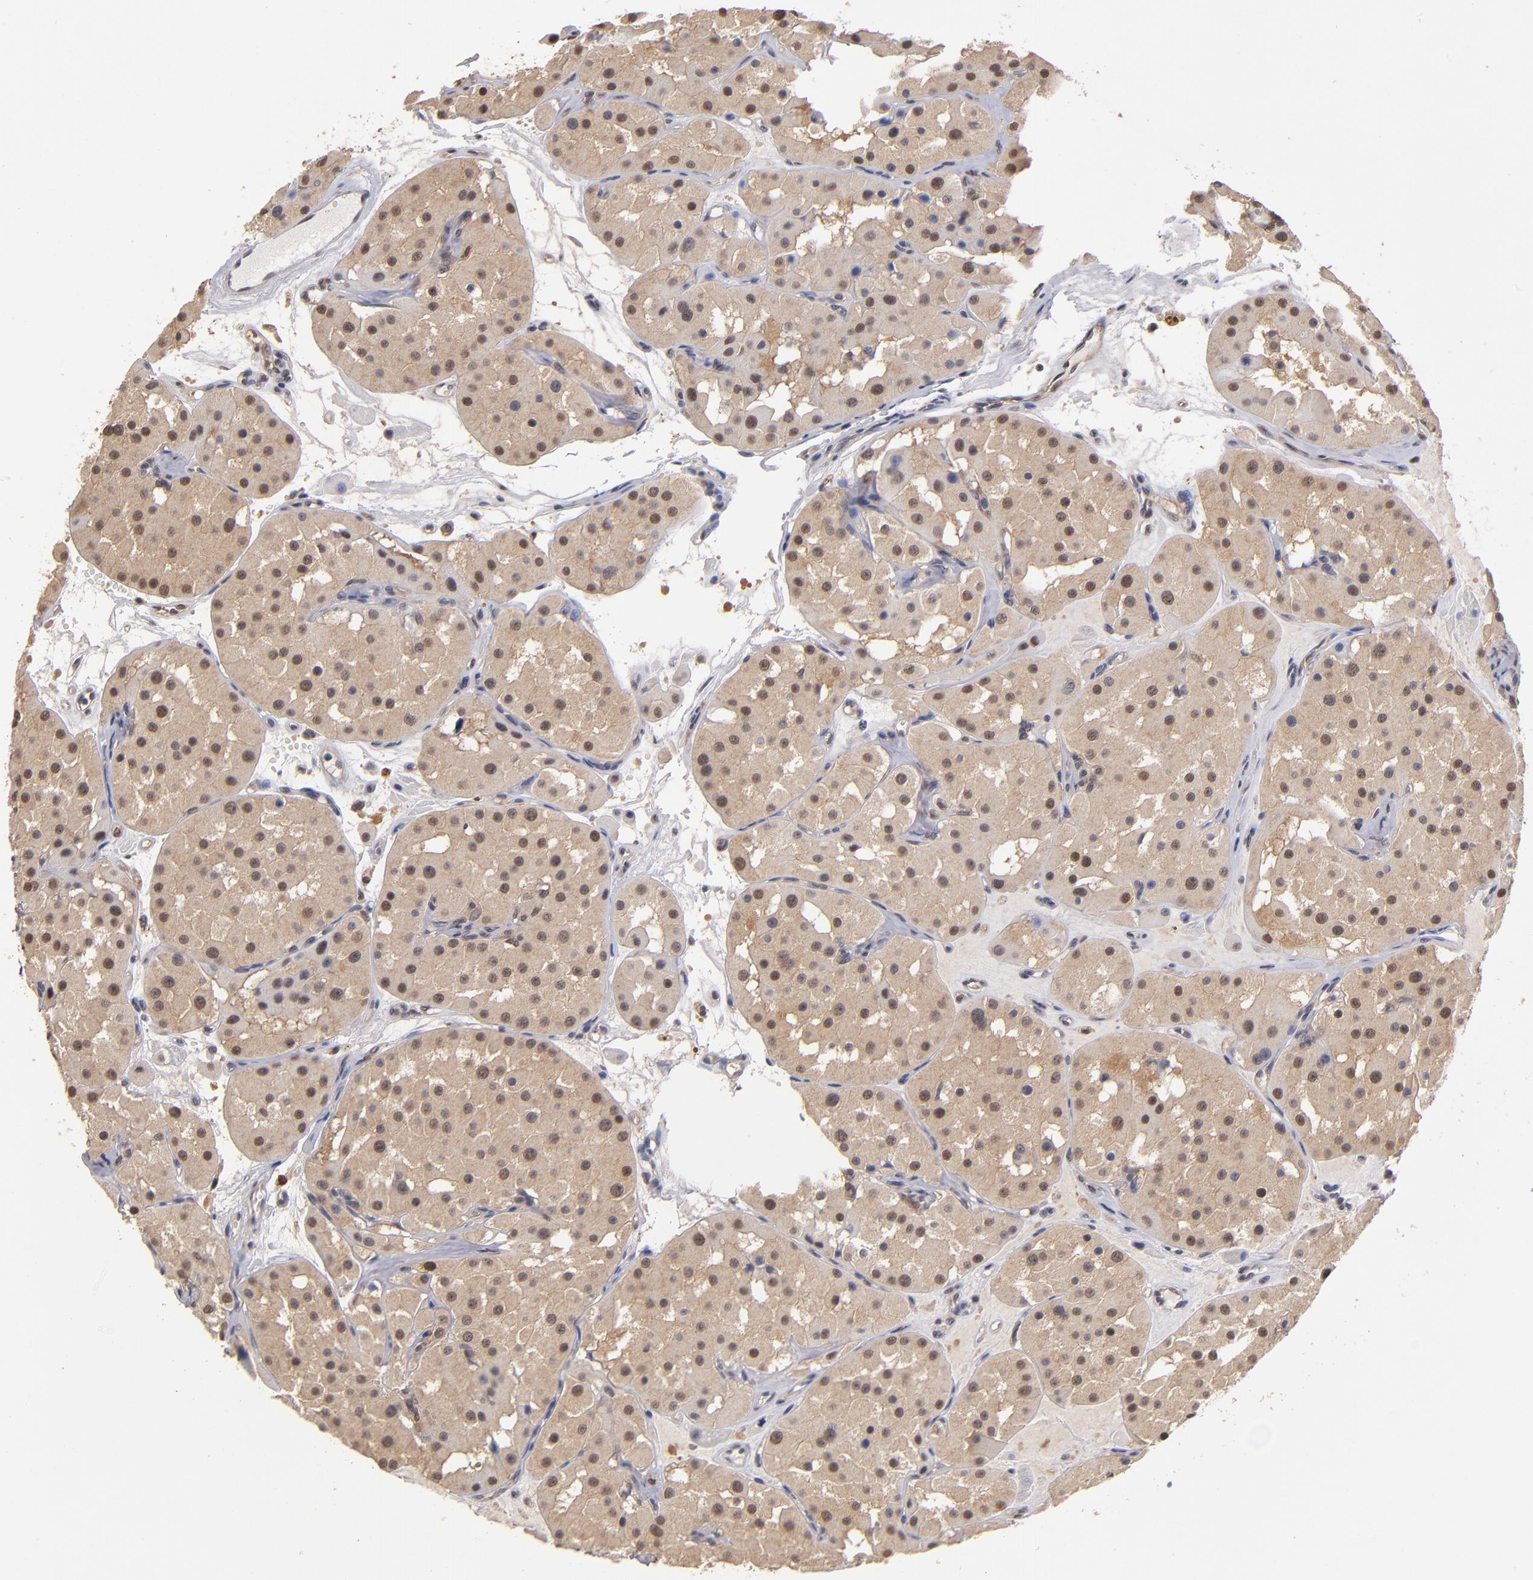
{"staining": {"intensity": "weak", "quantity": "25%-75%", "location": "cytoplasmic/membranous,nuclear"}, "tissue": "renal cancer", "cell_type": "Tumor cells", "image_type": "cancer", "snomed": [{"axis": "morphology", "description": "Adenocarcinoma, uncertain malignant potential"}, {"axis": "topography", "description": "Kidney"}], "caption": "A brown stain labels weak cytoplasmic/membranous and nuclear expression of a protein in renal adenocarcinoma,  uncertain malignant potential tumor cells. (DAB IHC, brown staining for protein, blue staining for nuclei).", "gene": "PSMD10", "patient": {"sex": "male", "age": 63}}